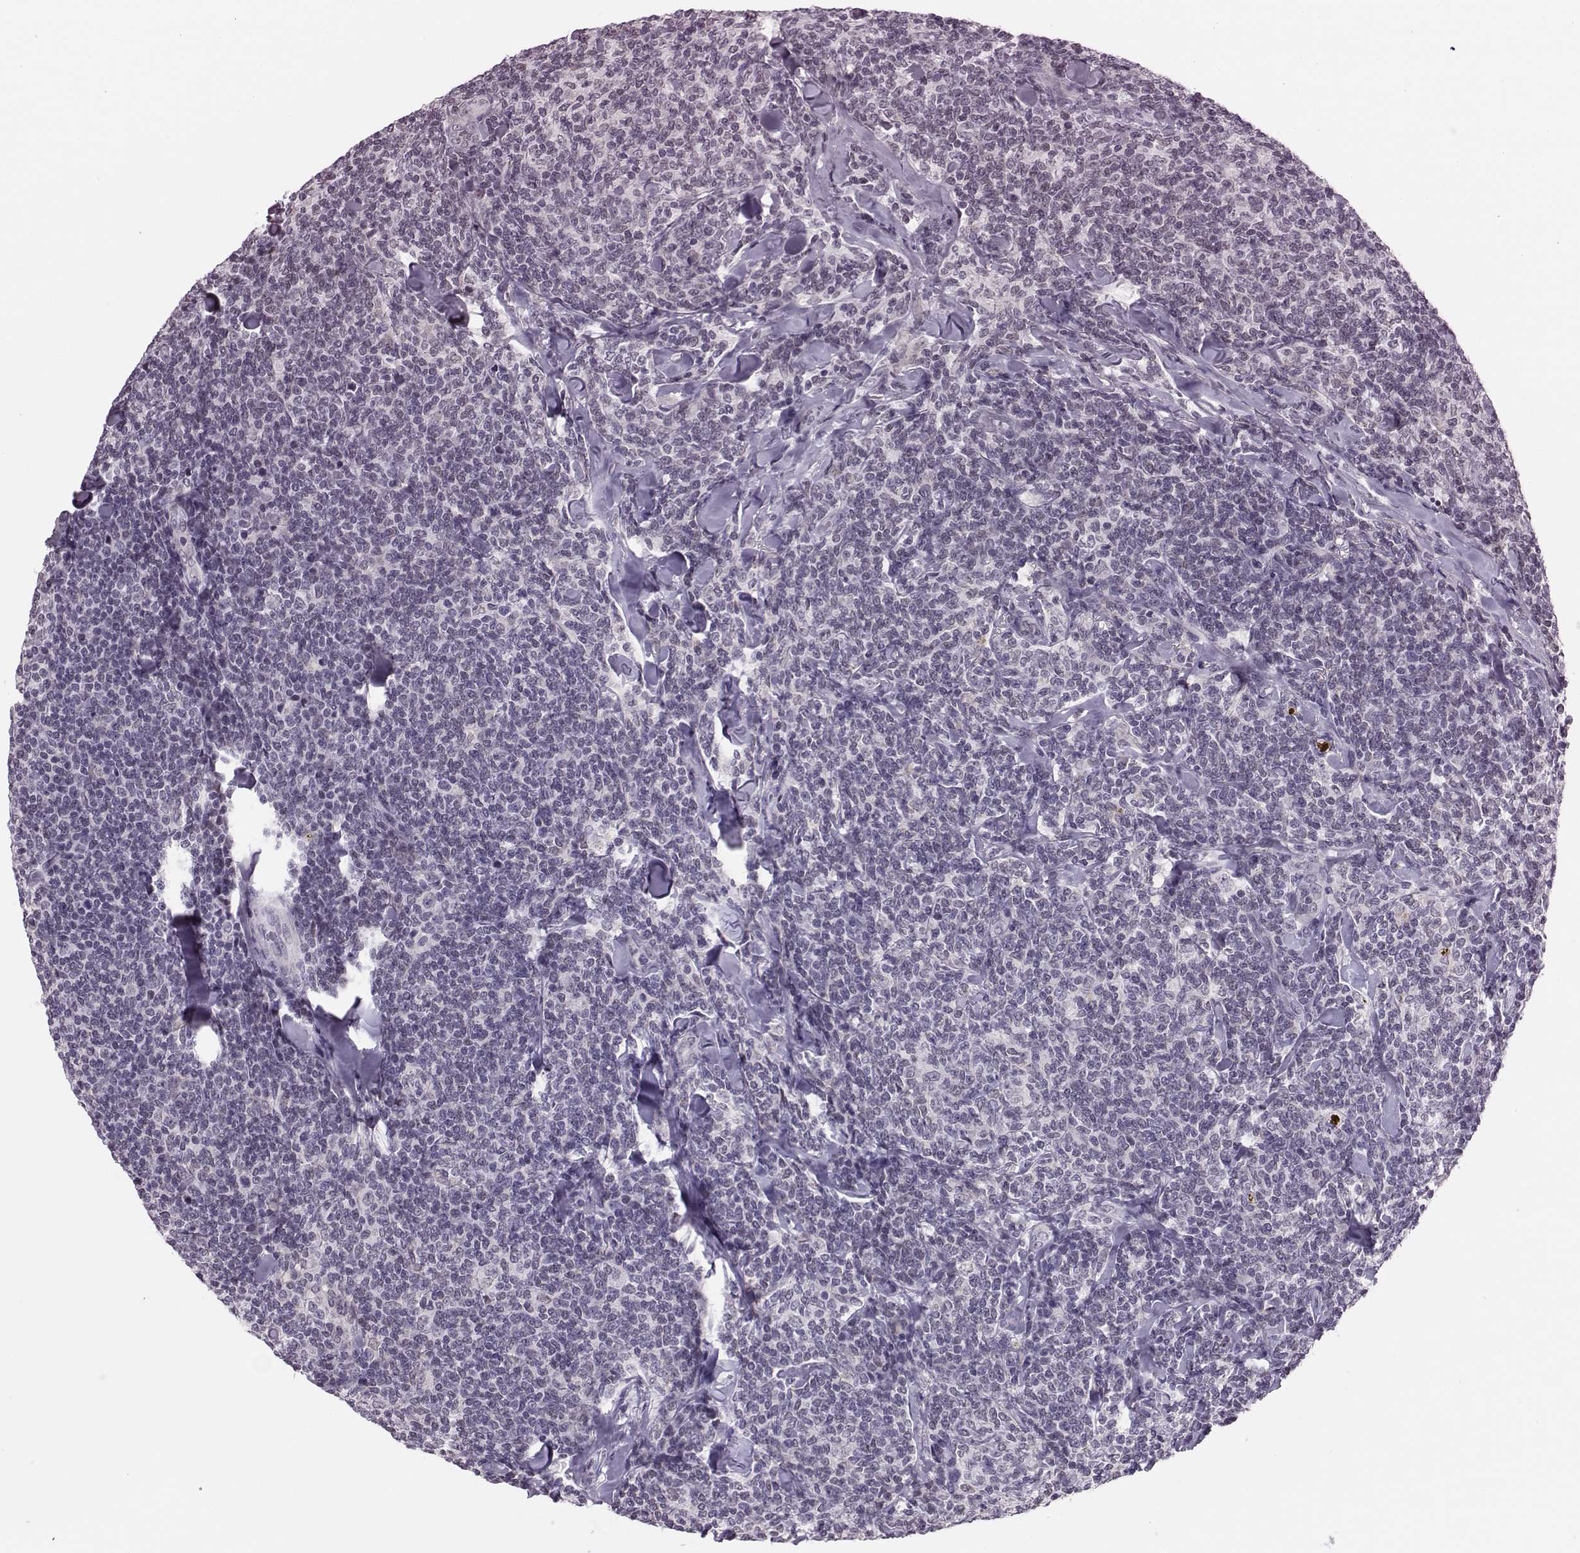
{"staining": {"intensity": "negative", "quantity": "none", "location": "none"}, "tissue": "lymphoma", "cell_type": "Tumor cells", "image_type": "cancer", "snomed": [{"axis": "morphology", "description": "Malignant lymphoma, non-Hodgkin's type, Low grade"}, {"axis": "topography", "description": "Lymph node"}], "caption": "Human low-grade malignant lymphoma, non-Hodgkin's type stained for a protein using IHC reveals no positivity in tumor cells.", "gene": "DNAAF1", "patient": {"sex": "female", "age": 56}}